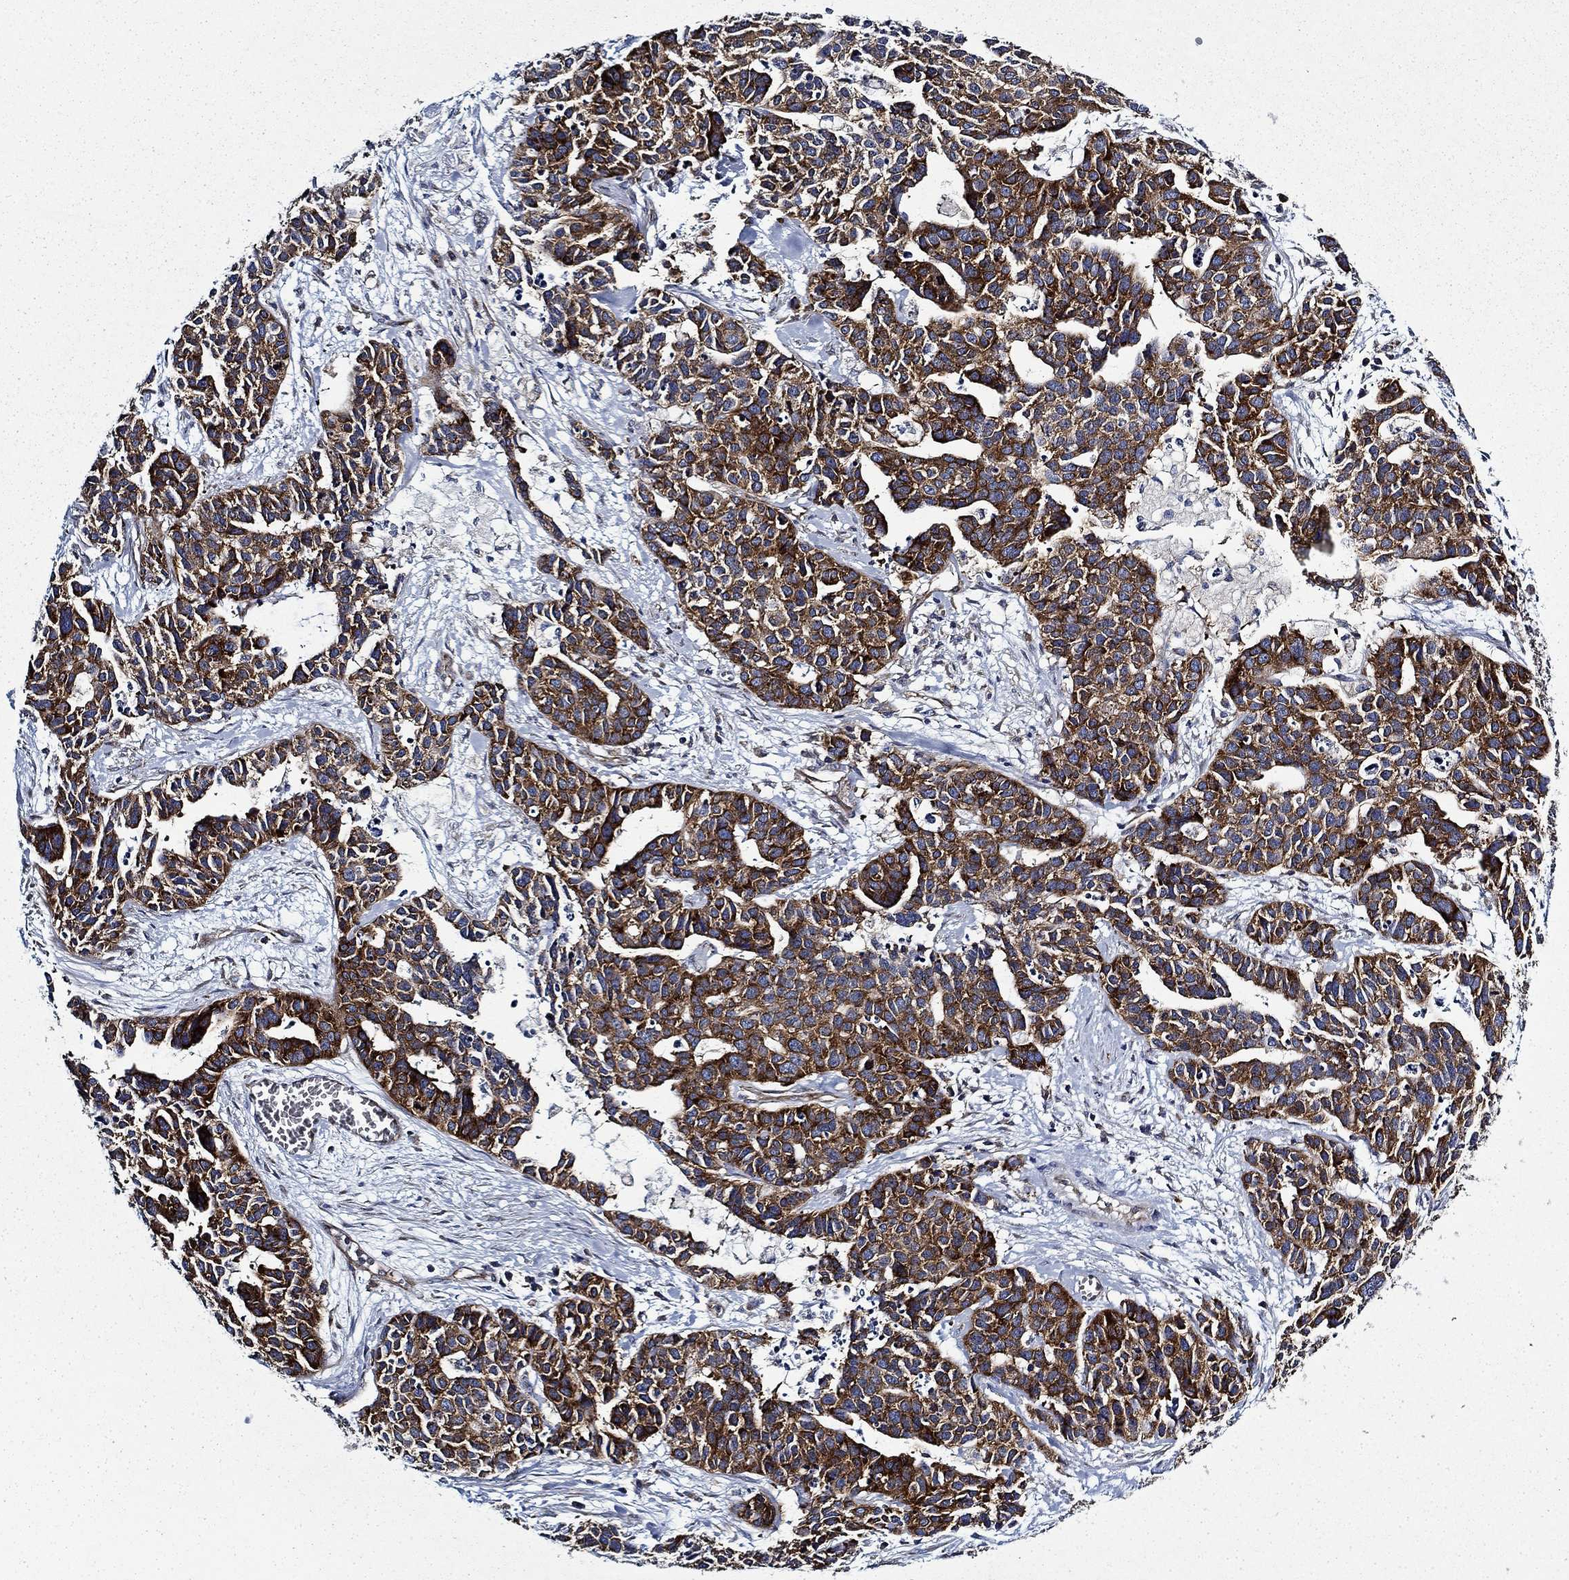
{"staining": {"intensity": "strong", "quantity": ">75%", "location": "cytoplasmic/membranous"}, "tissue": "ovarian cancer", "cell_type": "Tumor cells", "image_type": "cancer", "snomed": [{"axis": "morphology", "description": "Carcinoma, endometroid"}, {"axis": "topography", "description": "Ovary"}], "caption": "This is an image of immunohistochemistry staining of endometroid carcinoma (ovarian), which shows strong positivity in the cytoplasmic/membranous of tumor cells.", "gene": "FXR1", "patient": {"sex": "female", "age": 65}}